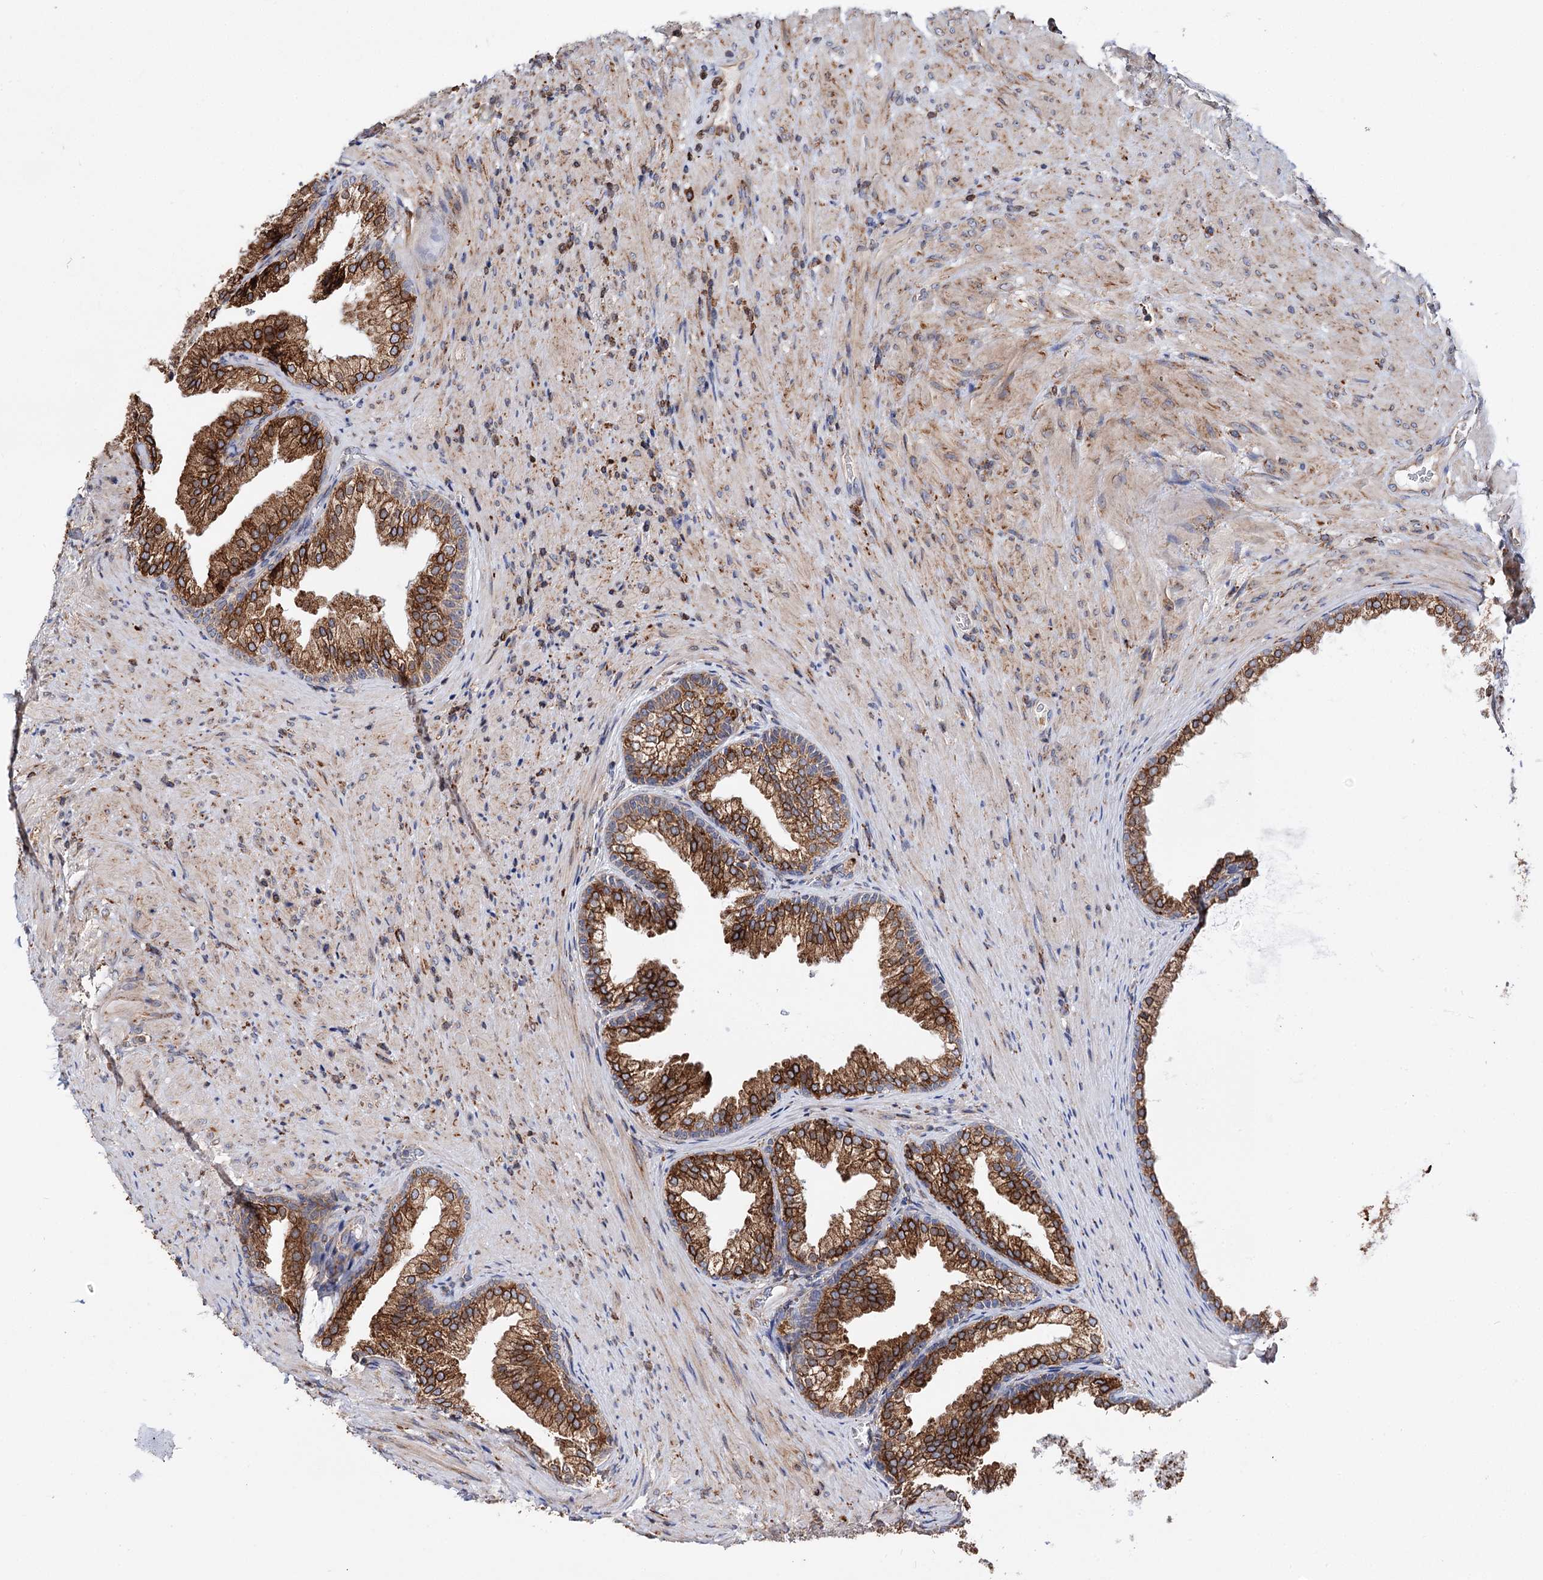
{"staining": {"intensity": "strong", "quantity": ">75%", "location": "cytoplasmic/membranous"}, "tissue": "prostate", "cell_type": "Glandular cells", "image_type": "normal", "snomed": [{"axis": "morphology", "description": "Normal tissue, NOS"}, {"axis": "topography", "description": "Prostate"}], "caption": "IHC of unremarkable prostate shows high levels of strong cytoplasmic/membranous staining in approximately >75% of glandular cells.", "gene": "ERP29", "patient": {"sex": "male", "age": 76}}